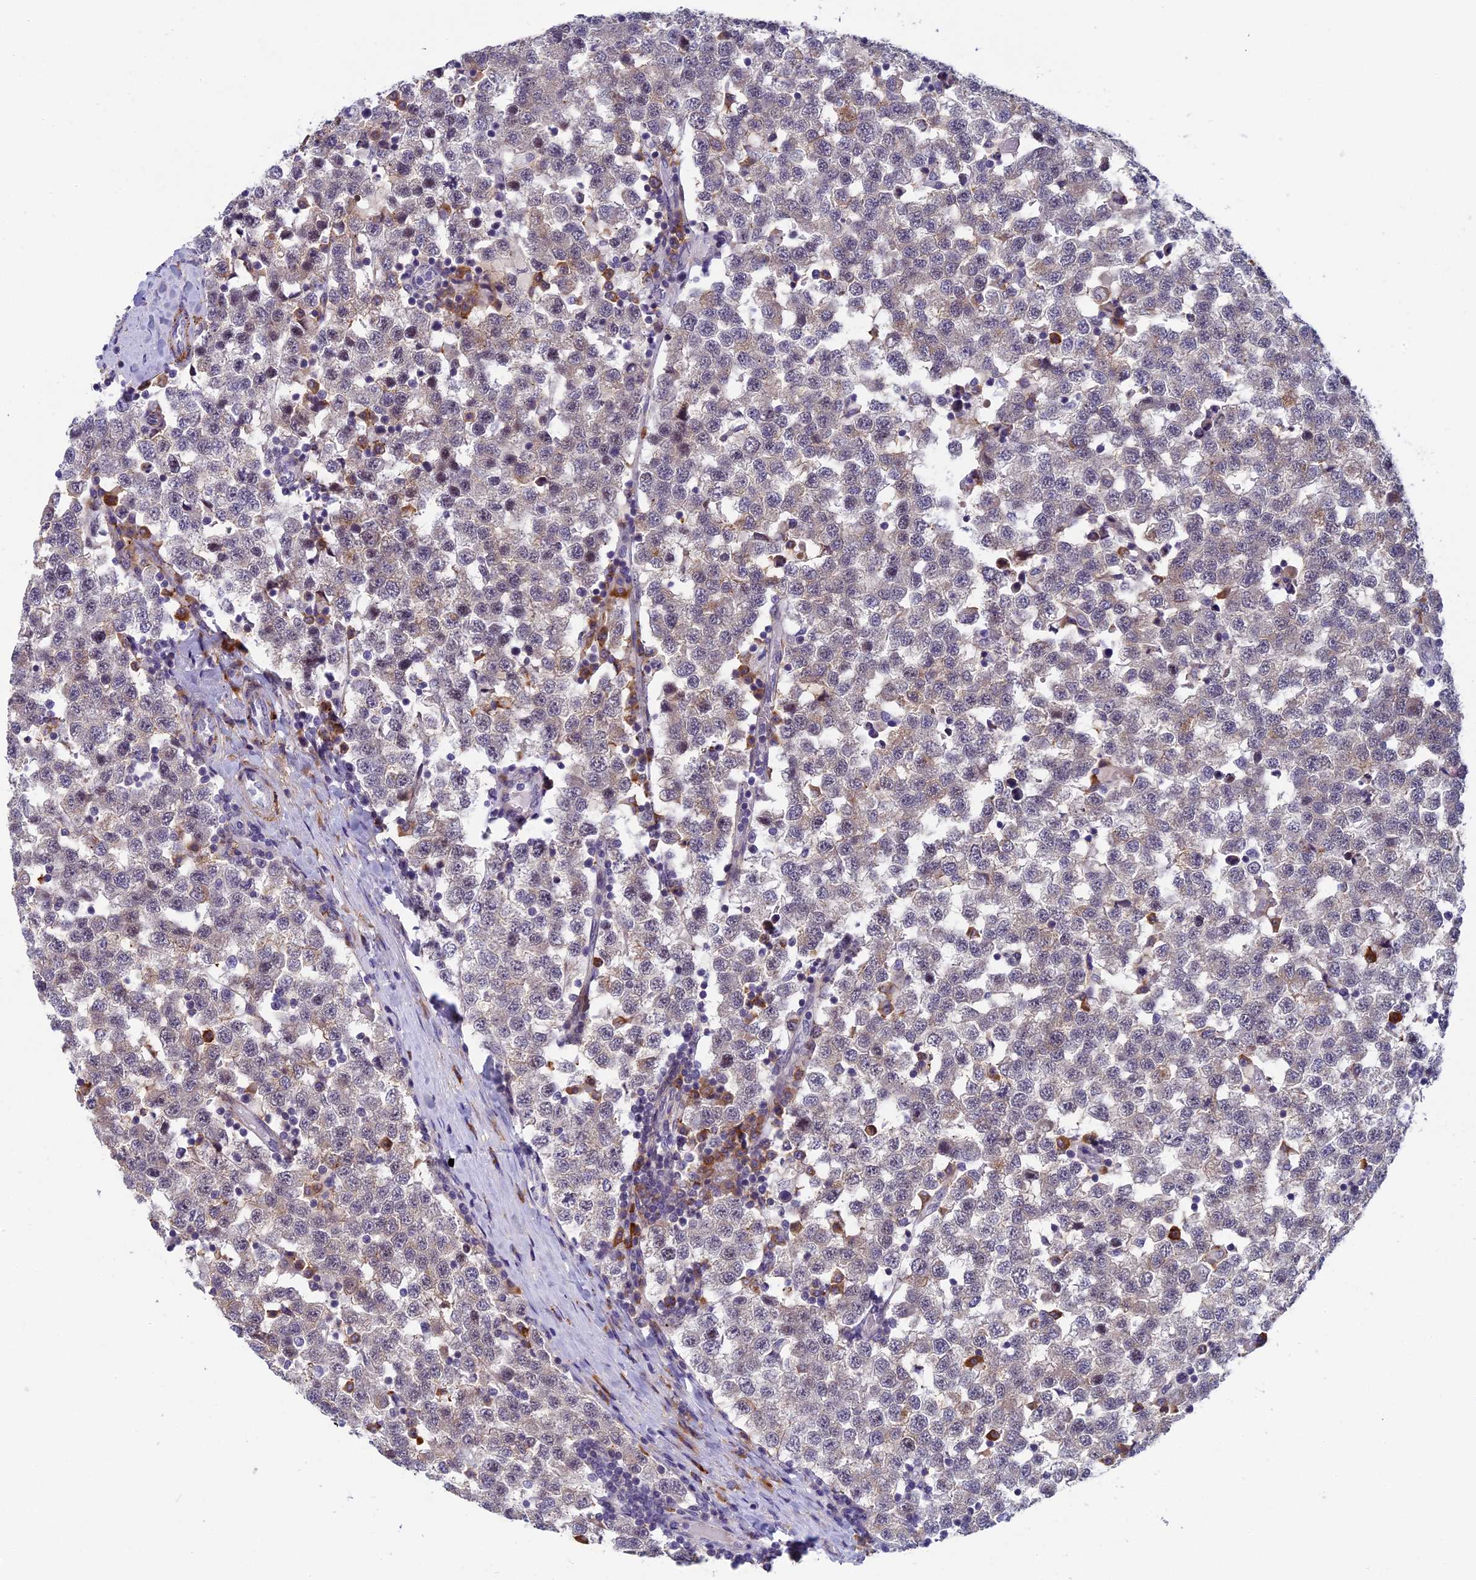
{"staining": {"intensity": "weak", "quantity": "<25%", "location": "cytoplasmic/membranous"}, "tissue": "testis cancer", "cell_type": "Tumor cells", "image_type": "cancer", "snomed": [{"axis": "morphology", "description": "Seminoma, NOS"}, {"axis": "topography", "description": "Testis"}], "caption": "DAB immunohistochemical staining of seminoma (testis) shows no significant staining in tumor cells.", "gene": "CNEP1R1", "patient": {"sex": "male", "age": 34}}